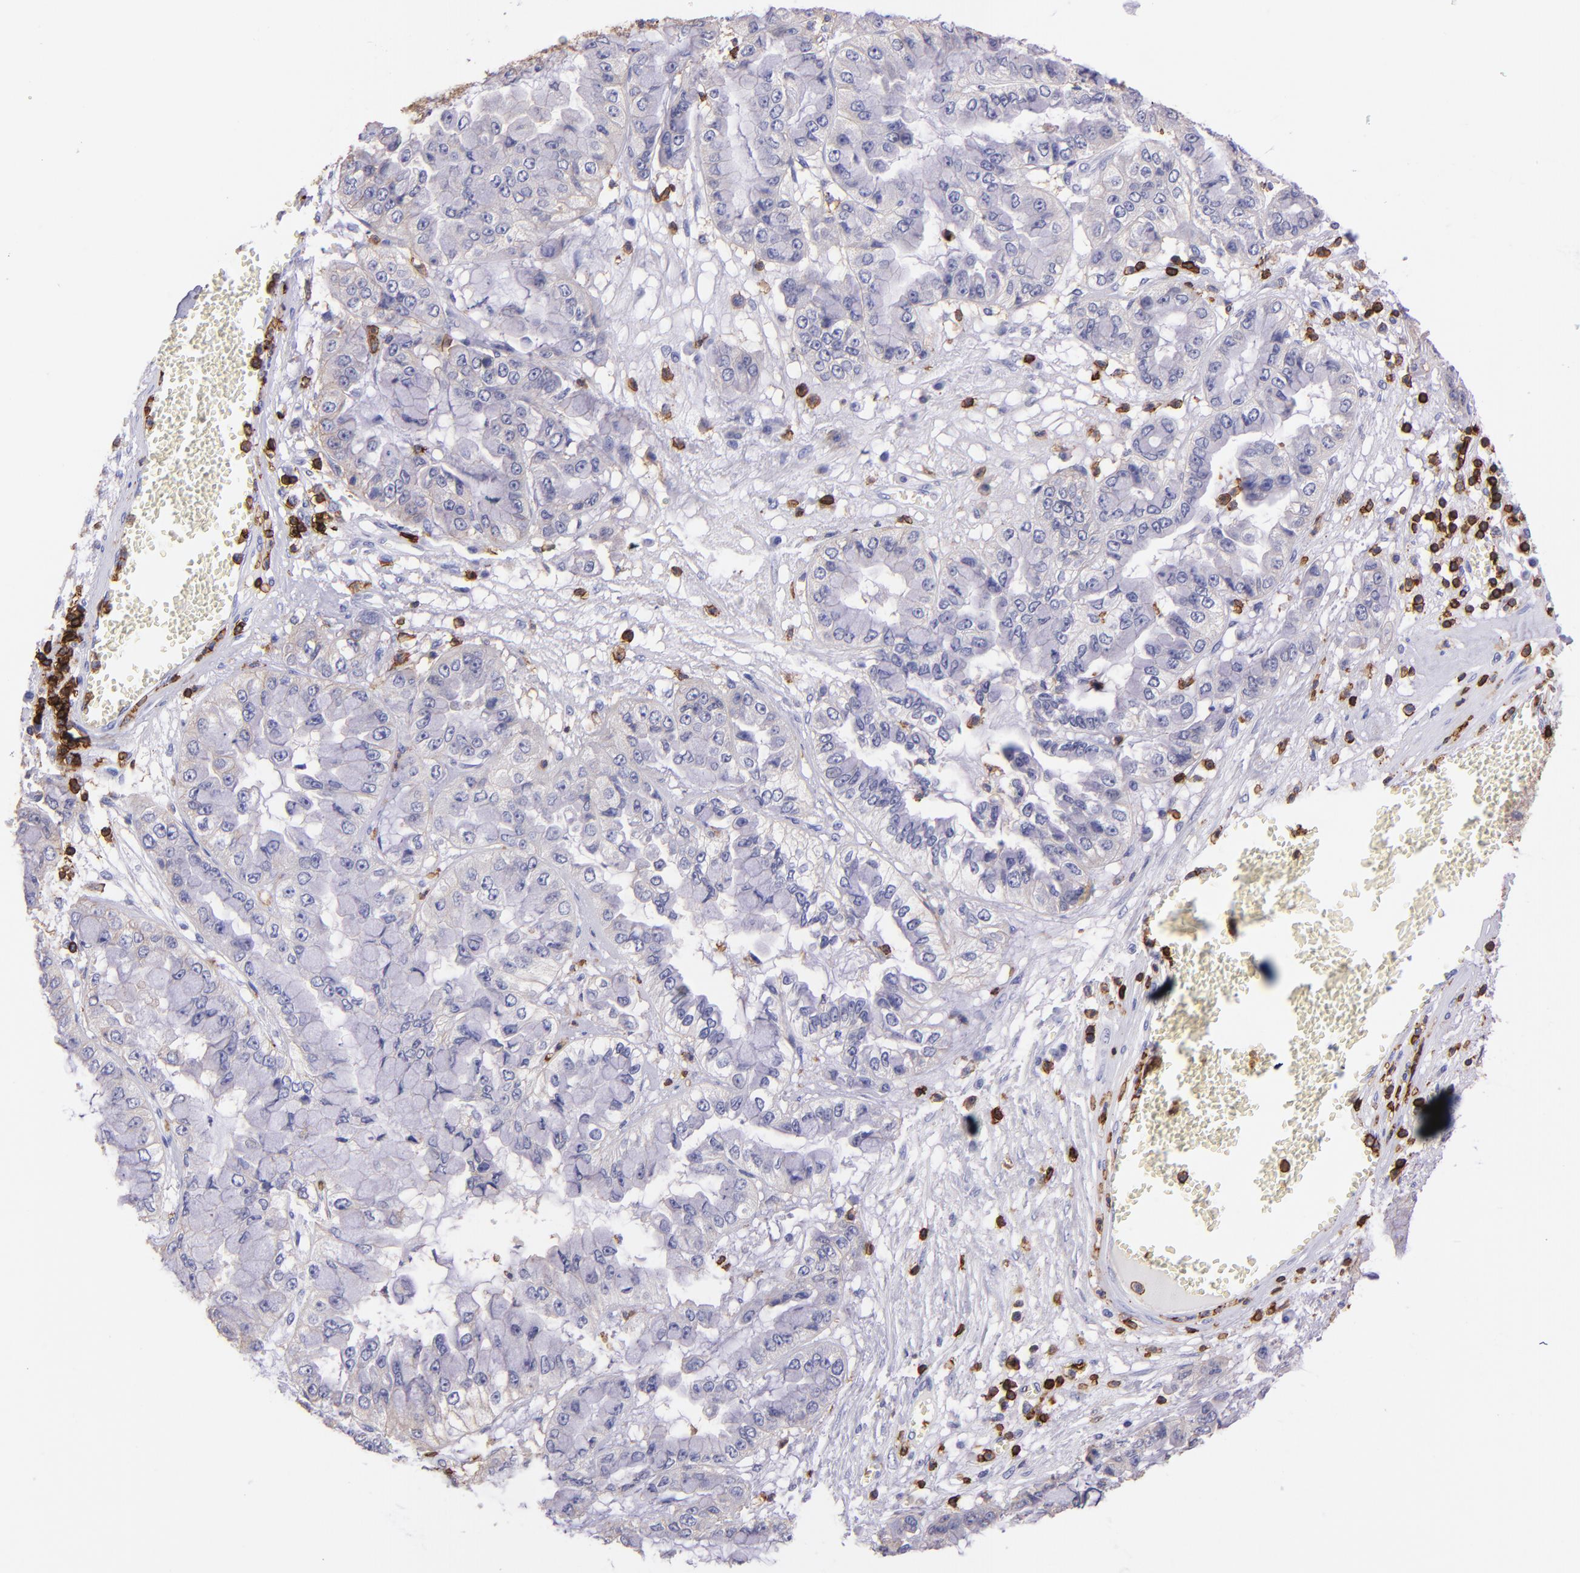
{"staining": {"intensity": "weak", "quantity": ">75%", "location": "cytoplasmic/membranous"}, "tissue": "liver cancer", "cell_type": "Tumor cells", "image_type": "cancer", "snomed": [{"axis": "morphology", "description": "Cholangiocarcinoma"}, {"axis": "topography", "description": "Liver"}], "caption": "Human liver cancer stained with a protein marker shows weak staining in tumor cells.", "gene": "SPN", "patient": {"sex": "female", "age": 79}}